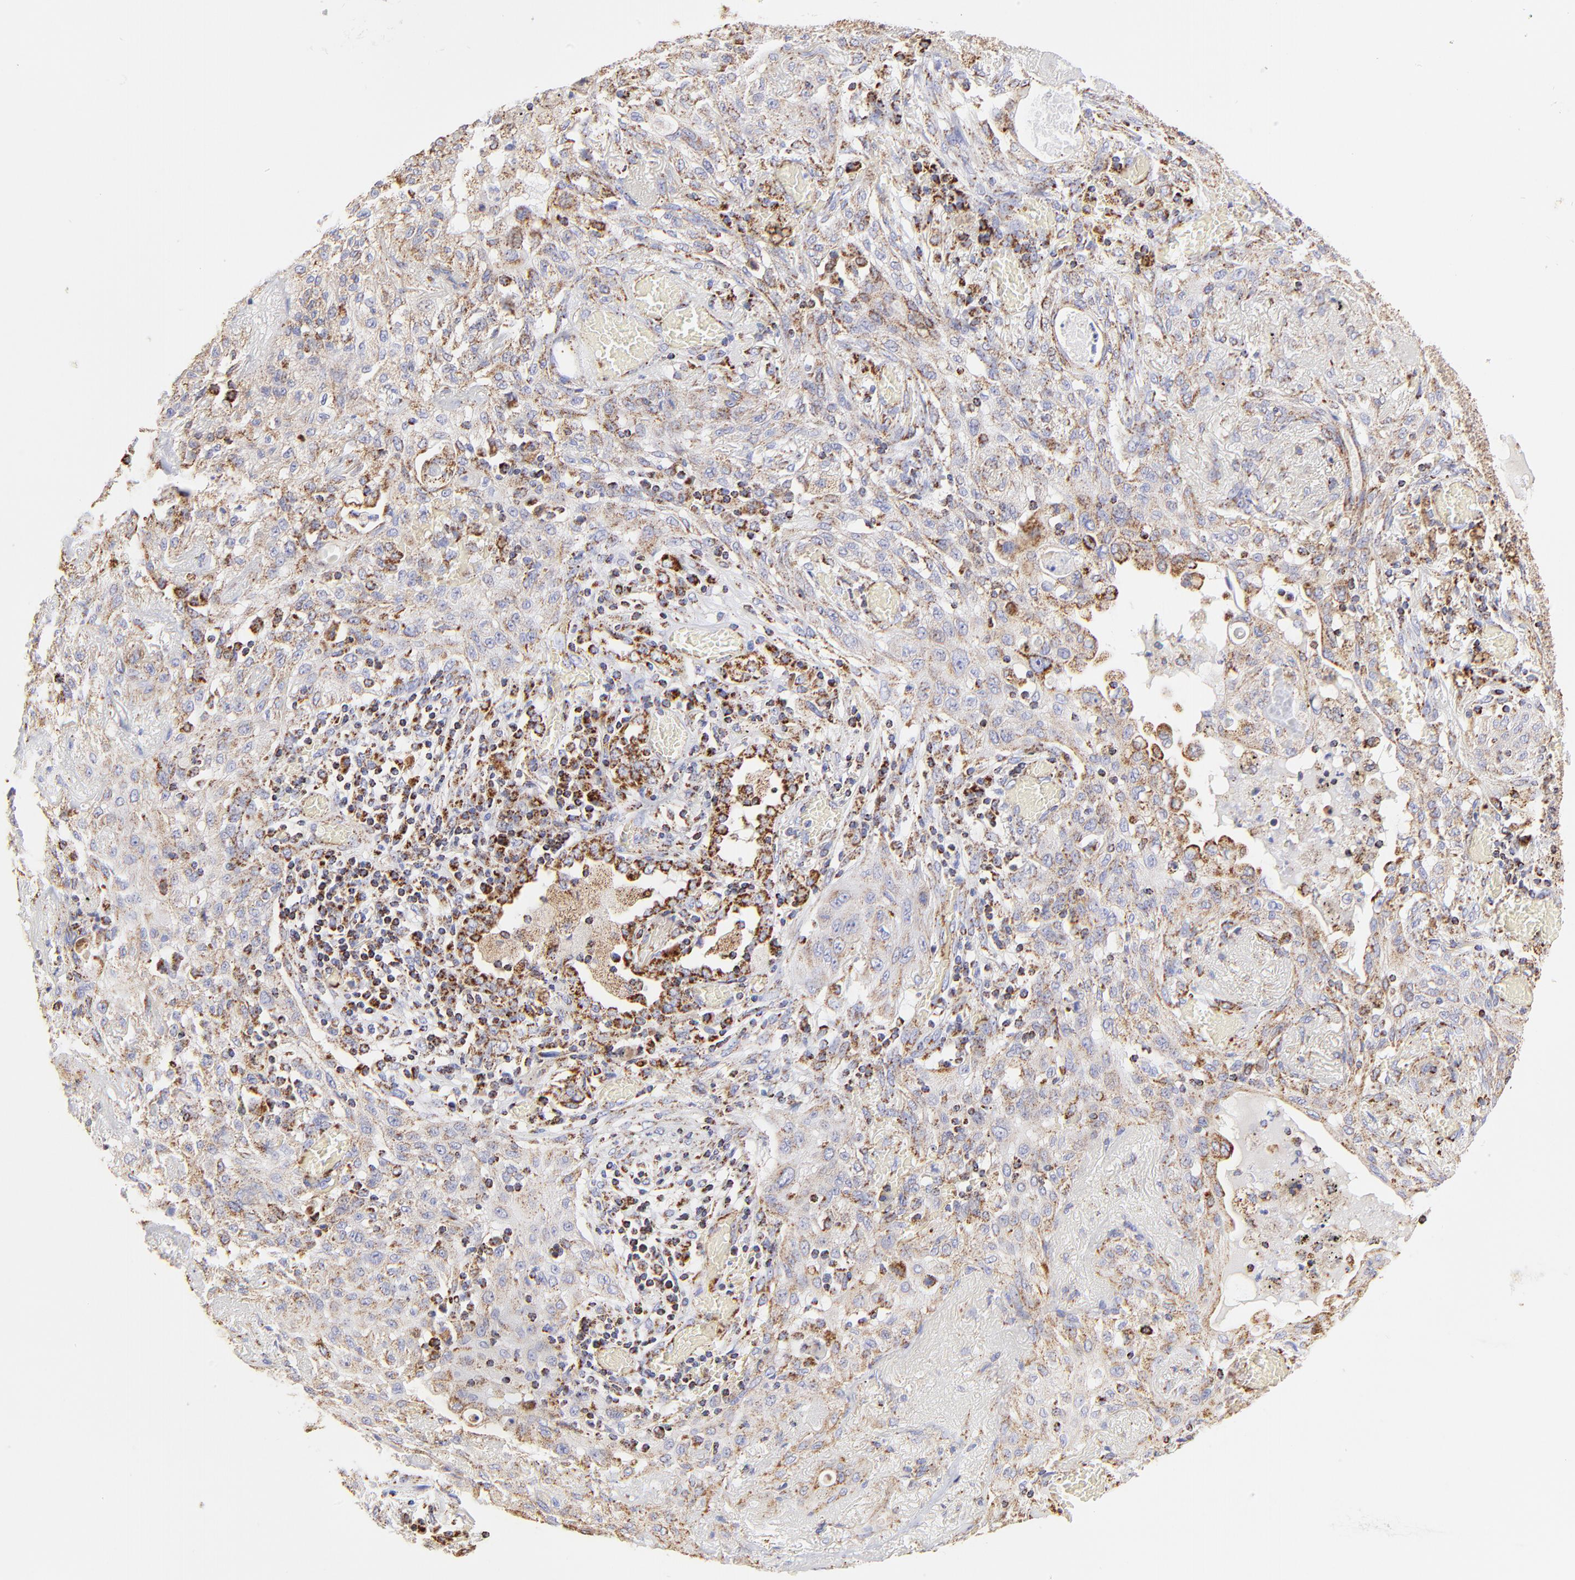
{"staining": {"intensity": "weak", "quantity": "25%-75%", "location": "cytoplasmic/membranous"}, "tissue": "lung cancer", "cell_type": "Tumor cells", "image_type": "cancer", "snomed": [{"axis": "morphology", "description": "Squamous cell carcinoma, NOS"}, {"axis": "topography", "description": "Lung"}], "caption": "Protein expression by immunohistochemistry (IHC) shows weak cytoplasmic/membranous expression in about 25%-75% of tumor cells in lung squamous cell carcinoma.", "gene": "ECH1", "patient": {"sex": "female", "age": 47}}